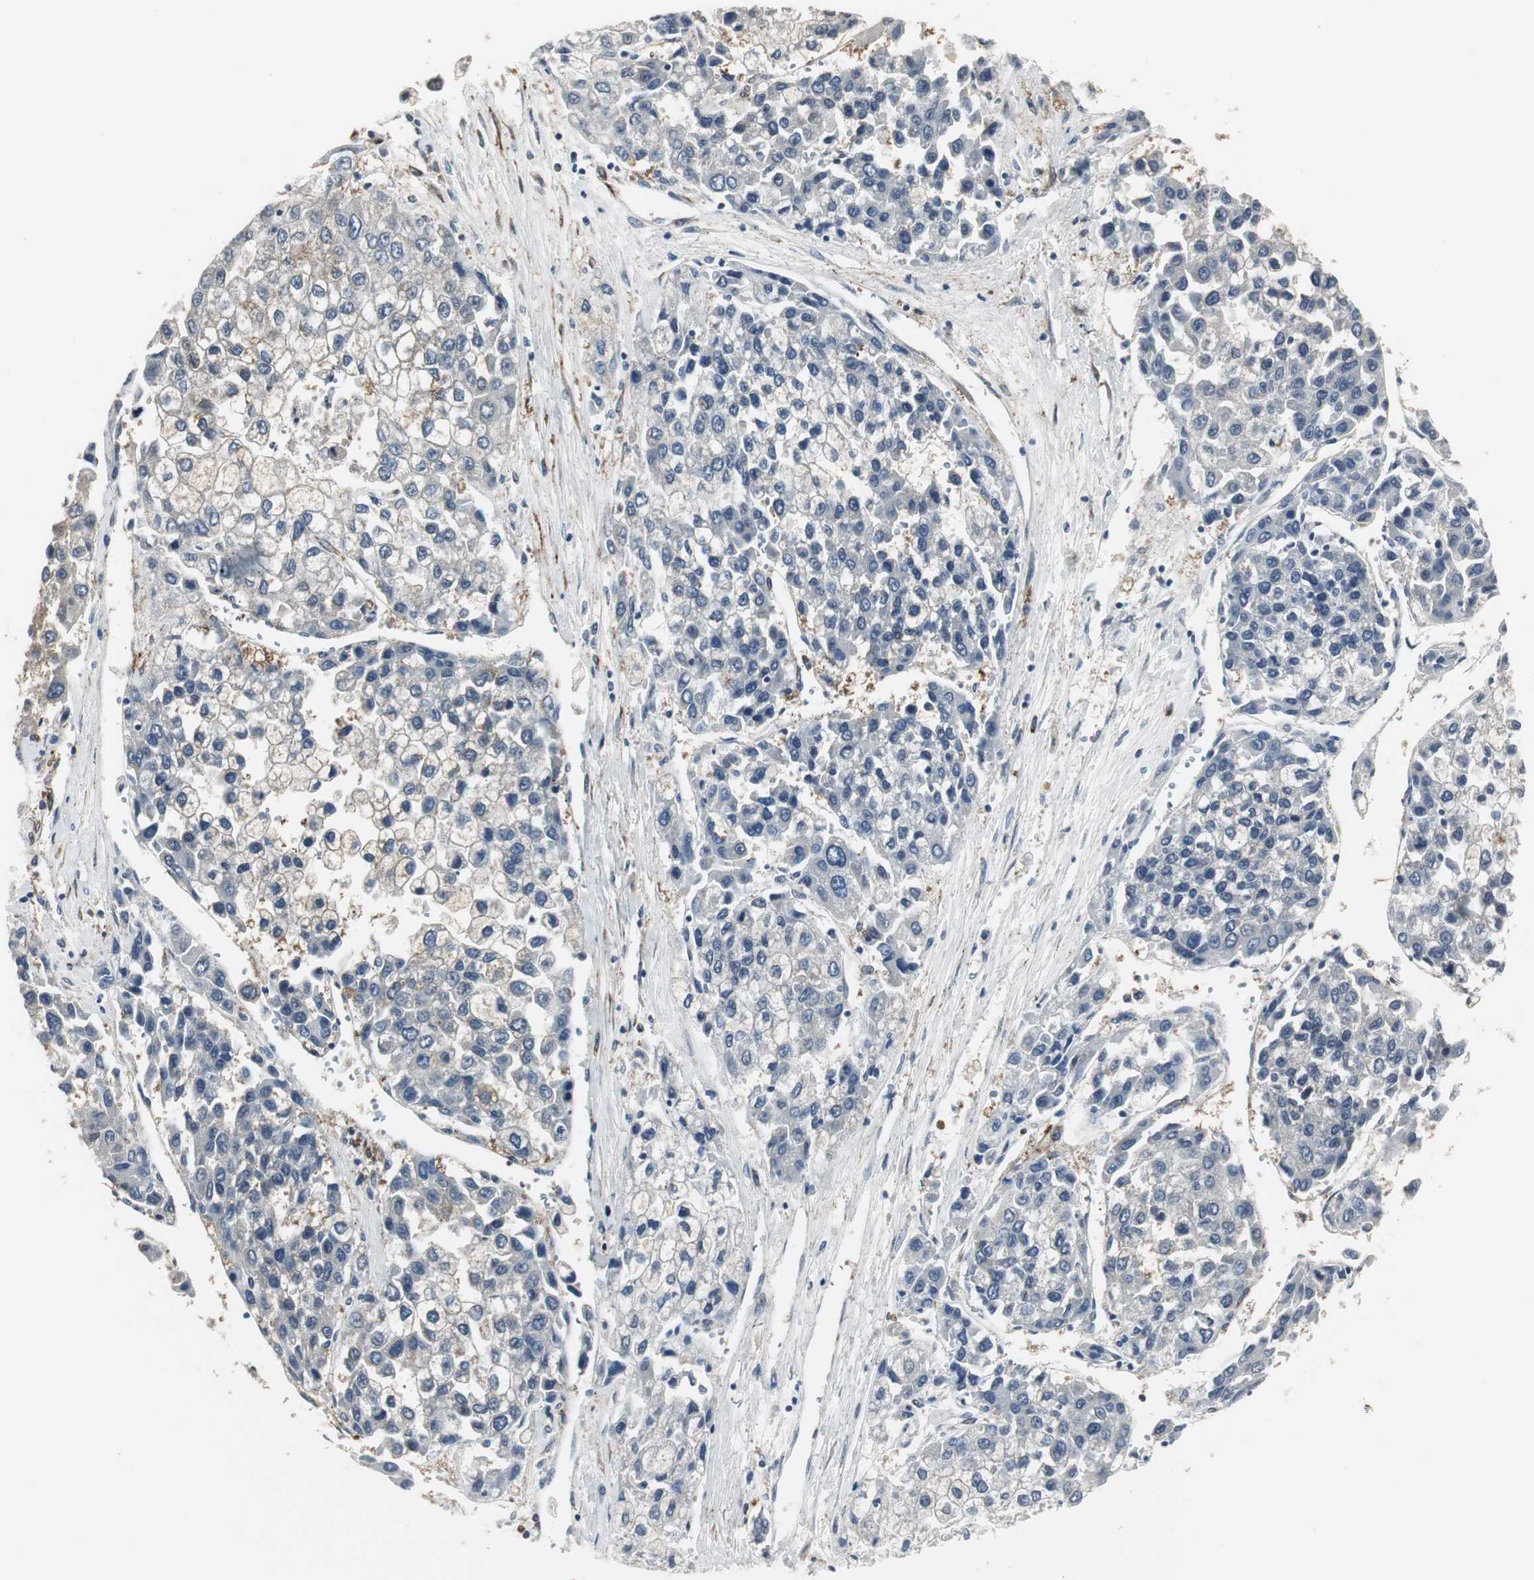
{"staining": {"intensity": "negative", "quantity": "none", "location": "none"}, "tissue": "liver cancer", "cell_type": "Tumor cells", "image_type": "cancer", "snomed": [{"axis": "morphology", "description": "Carcinoma, Hepatocellular, NOS"}, {"axis": "topography", "description": "Liver"}], "caption": "Micrograph shows no protein positivity in tumor cells of liver cancer (hepatocellular carcinoma) tissue.", "gene": "PLIN3", "patient": {"sex": "female", "age": 66}}